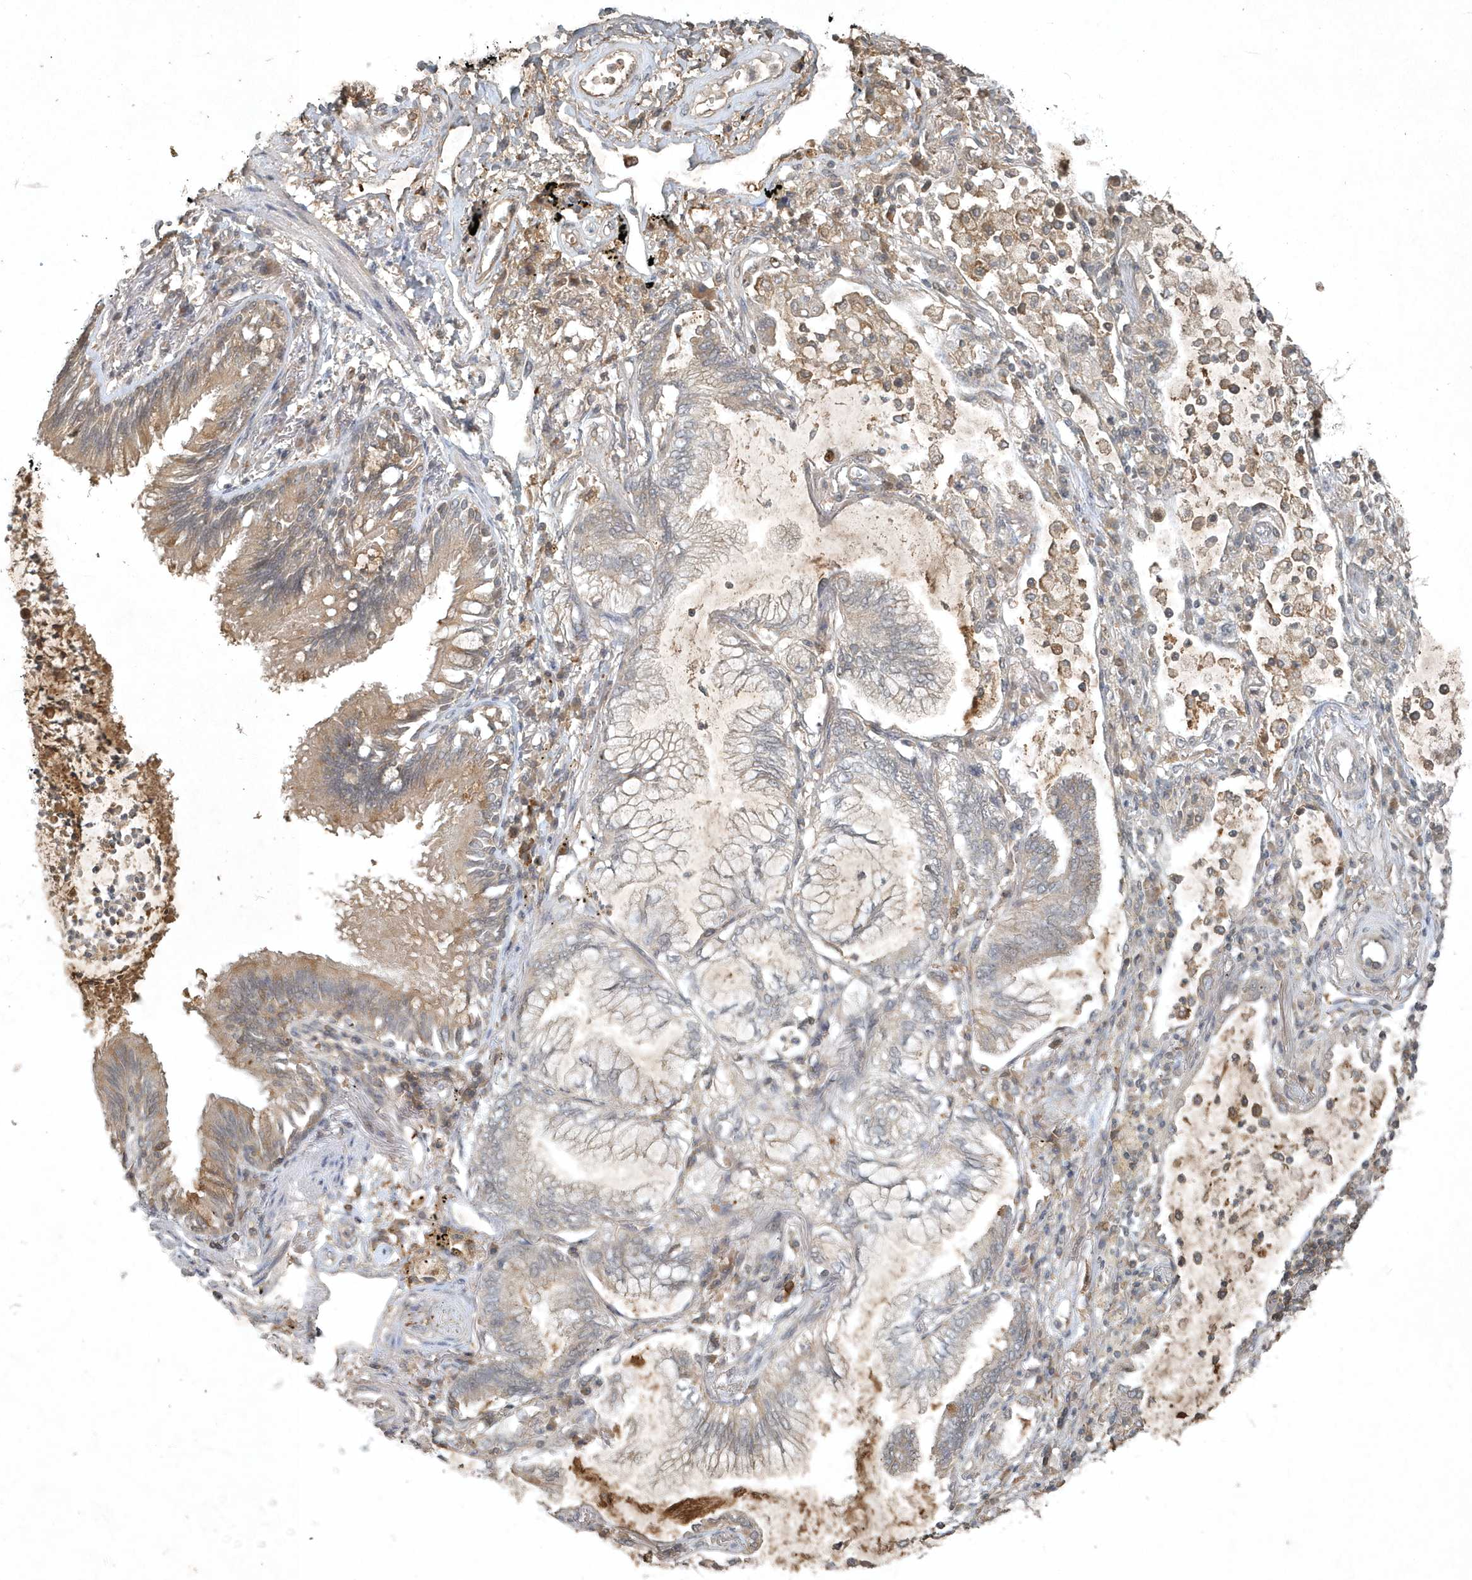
{"staining": {"intensity": "weak", "quantity": "<25%", "location": "cytoplasmic/membranous"}, "tissue": "lung cancer", "cell_type": "Tumor cells", "image_type": "cancer", "snomed": [{"axis": "morphology", "description": "Adenocarcinoma, NOS"}, {"axis": "topography", "description": "Lung"}], "caption": "Immunohistochemistry of lung cancer shows no staining in tumor cells.", "gene": "TNFAIP6", "patient": {"sex": "female", "age": 70}}